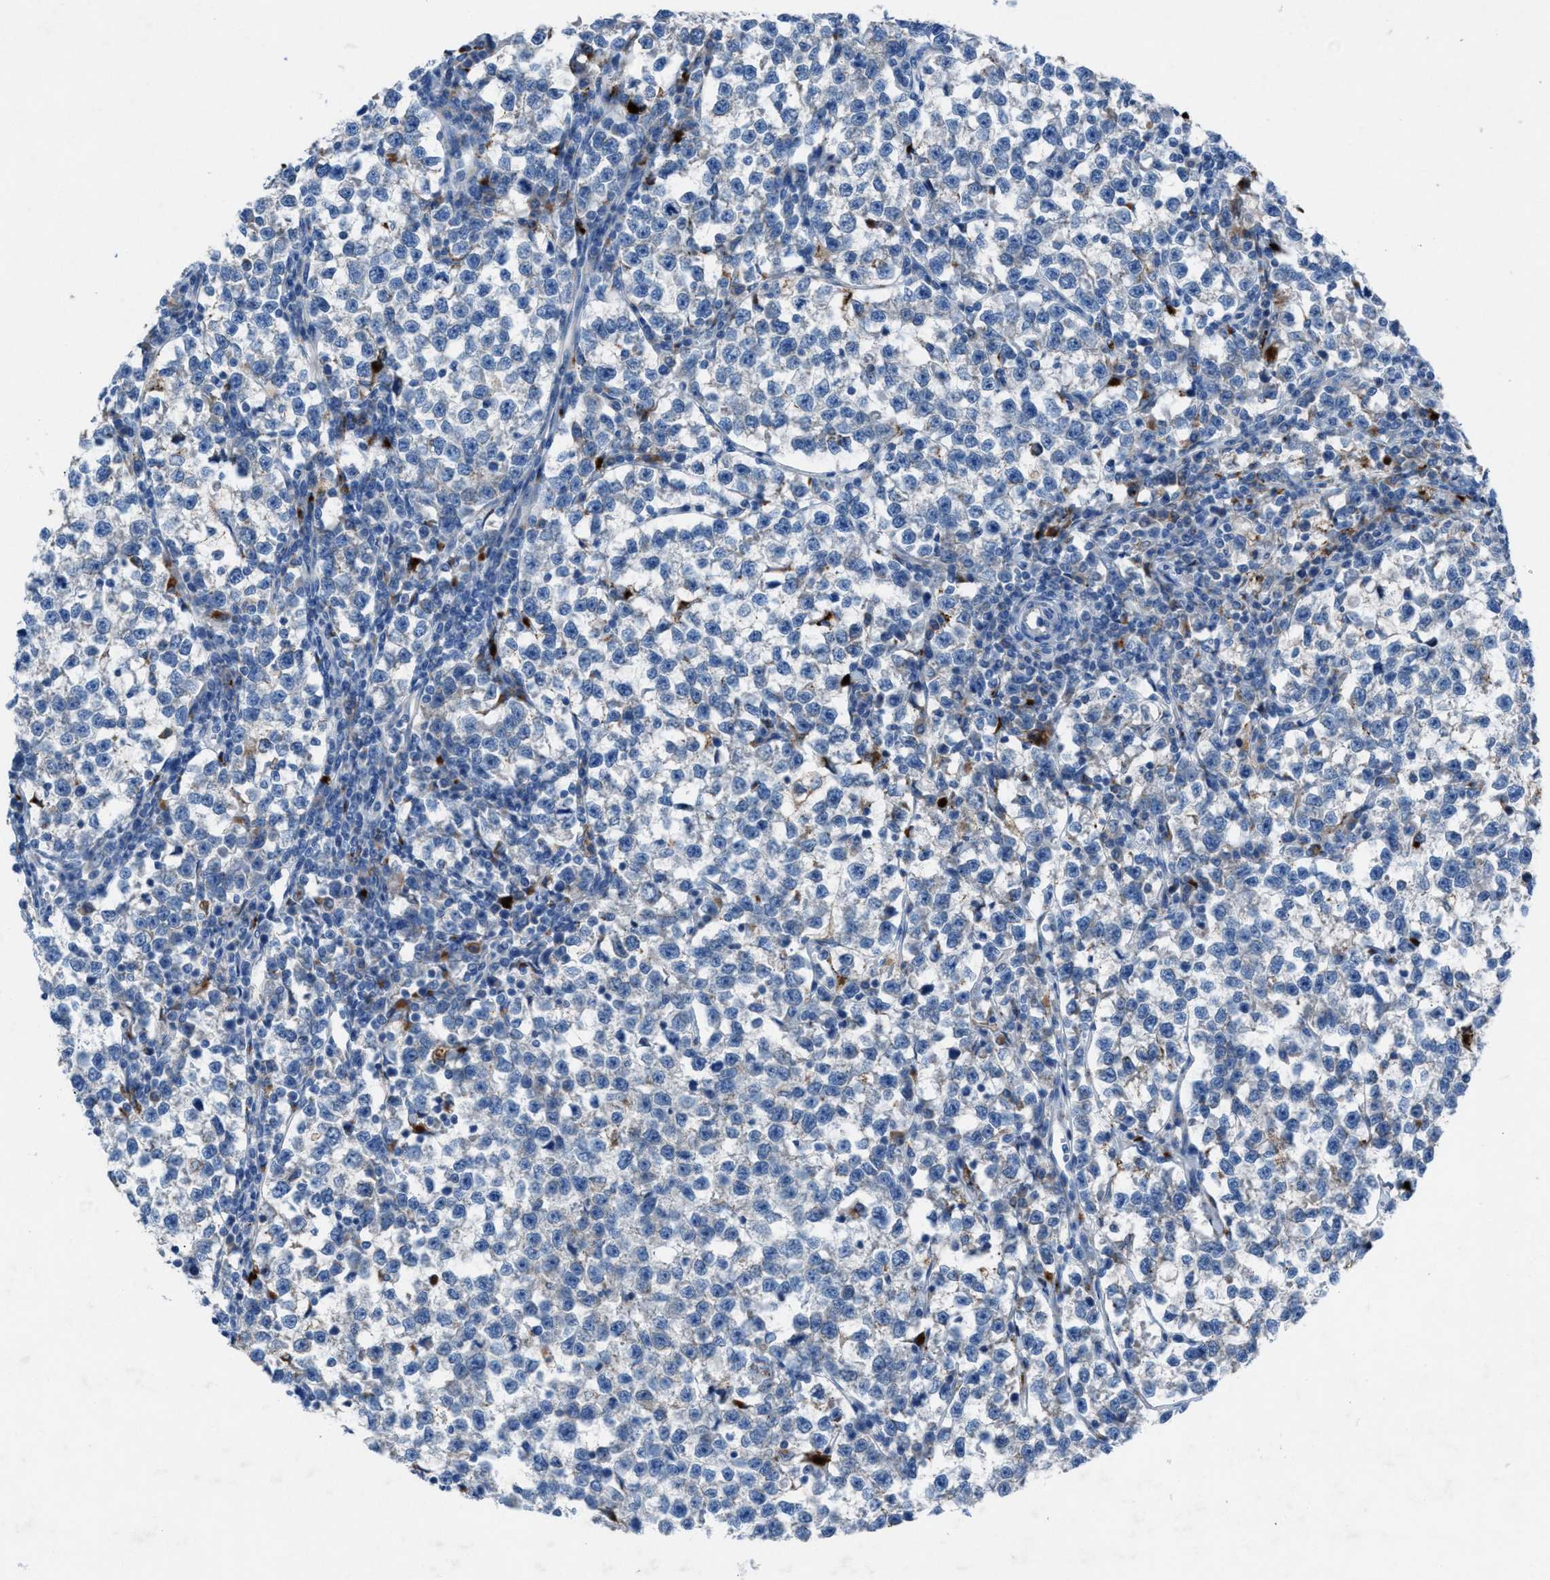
{"staining": {"intensity": "negative", "quantity": "none", "location": "none"}, "tissue": "testis cancer", "cell_type": "Tumor cells", "image_type": "cancer", "snomed": [{"axis": "morphology", "description": "Normal tissue, NOS"}, {"axis": "morphology", "description": "Seminoma, NOS"}, {"axis": "topography", "description": "Testis"}], "caption": "Testis cancer (seminoma) was stained to show a protein in brown. There is no significant staining in tumor cells.", "gene": "CD1B", "patient": {"sex": "male", "age": 43}}